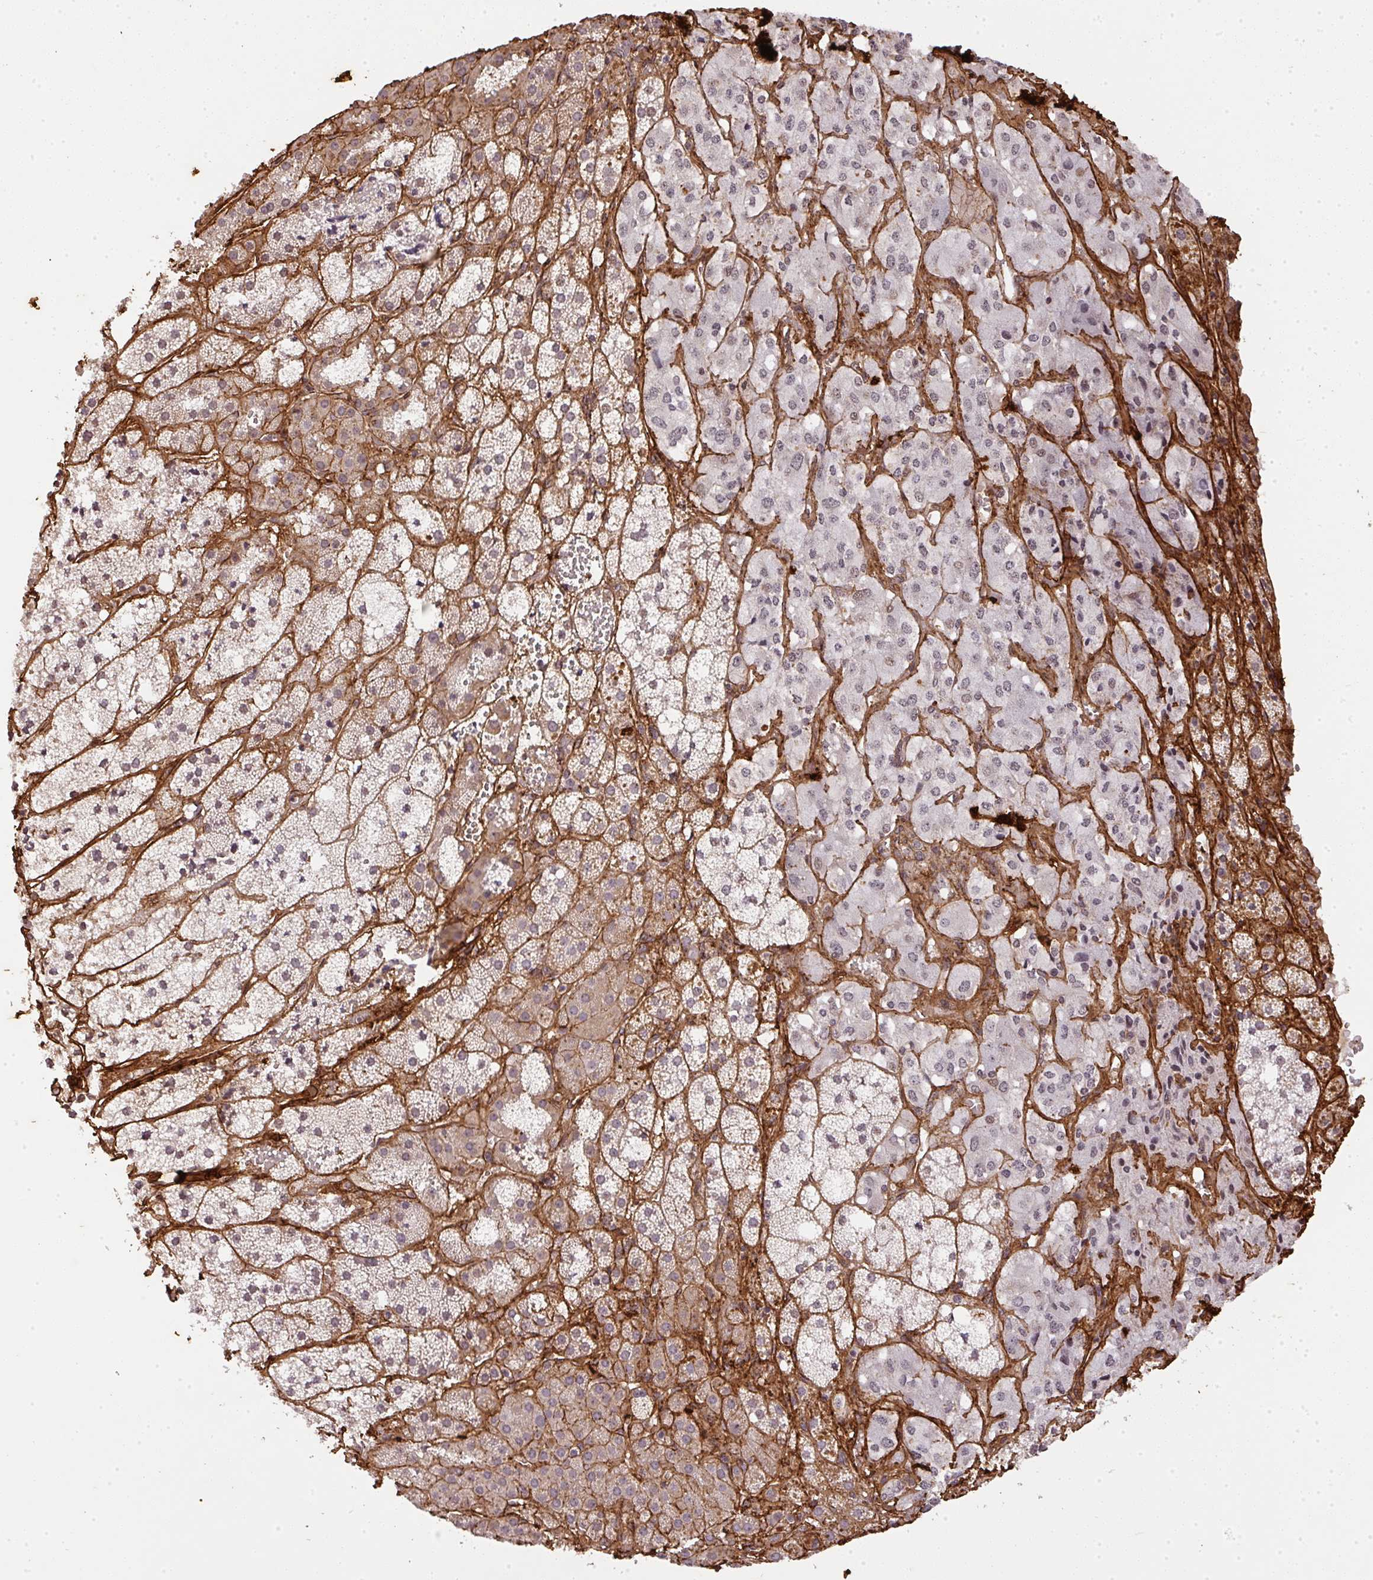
{"staining": {"intensity": "negative", "quantity": "none", "location": "none"}, "tissue": "adrenal gland", "cell_type": "Glandular cells", "image_type": "normal", "snomed": [{"axis": "morphology", "description": "Normal tissue, NOS"}, {"axis": "topography", "description": "Adrenal gland"}], "caption": "DAB immunohistochemical staining of benign human adrenal gland shows no significant positivity in glandular cells. Brightfield microscopy of immunohistochemistry stained with DAB (brown) and hematoxylin (blue), captured at high magnification.", "gene": "COL3A1", "patient": {"sex": "male", "age": 53}}